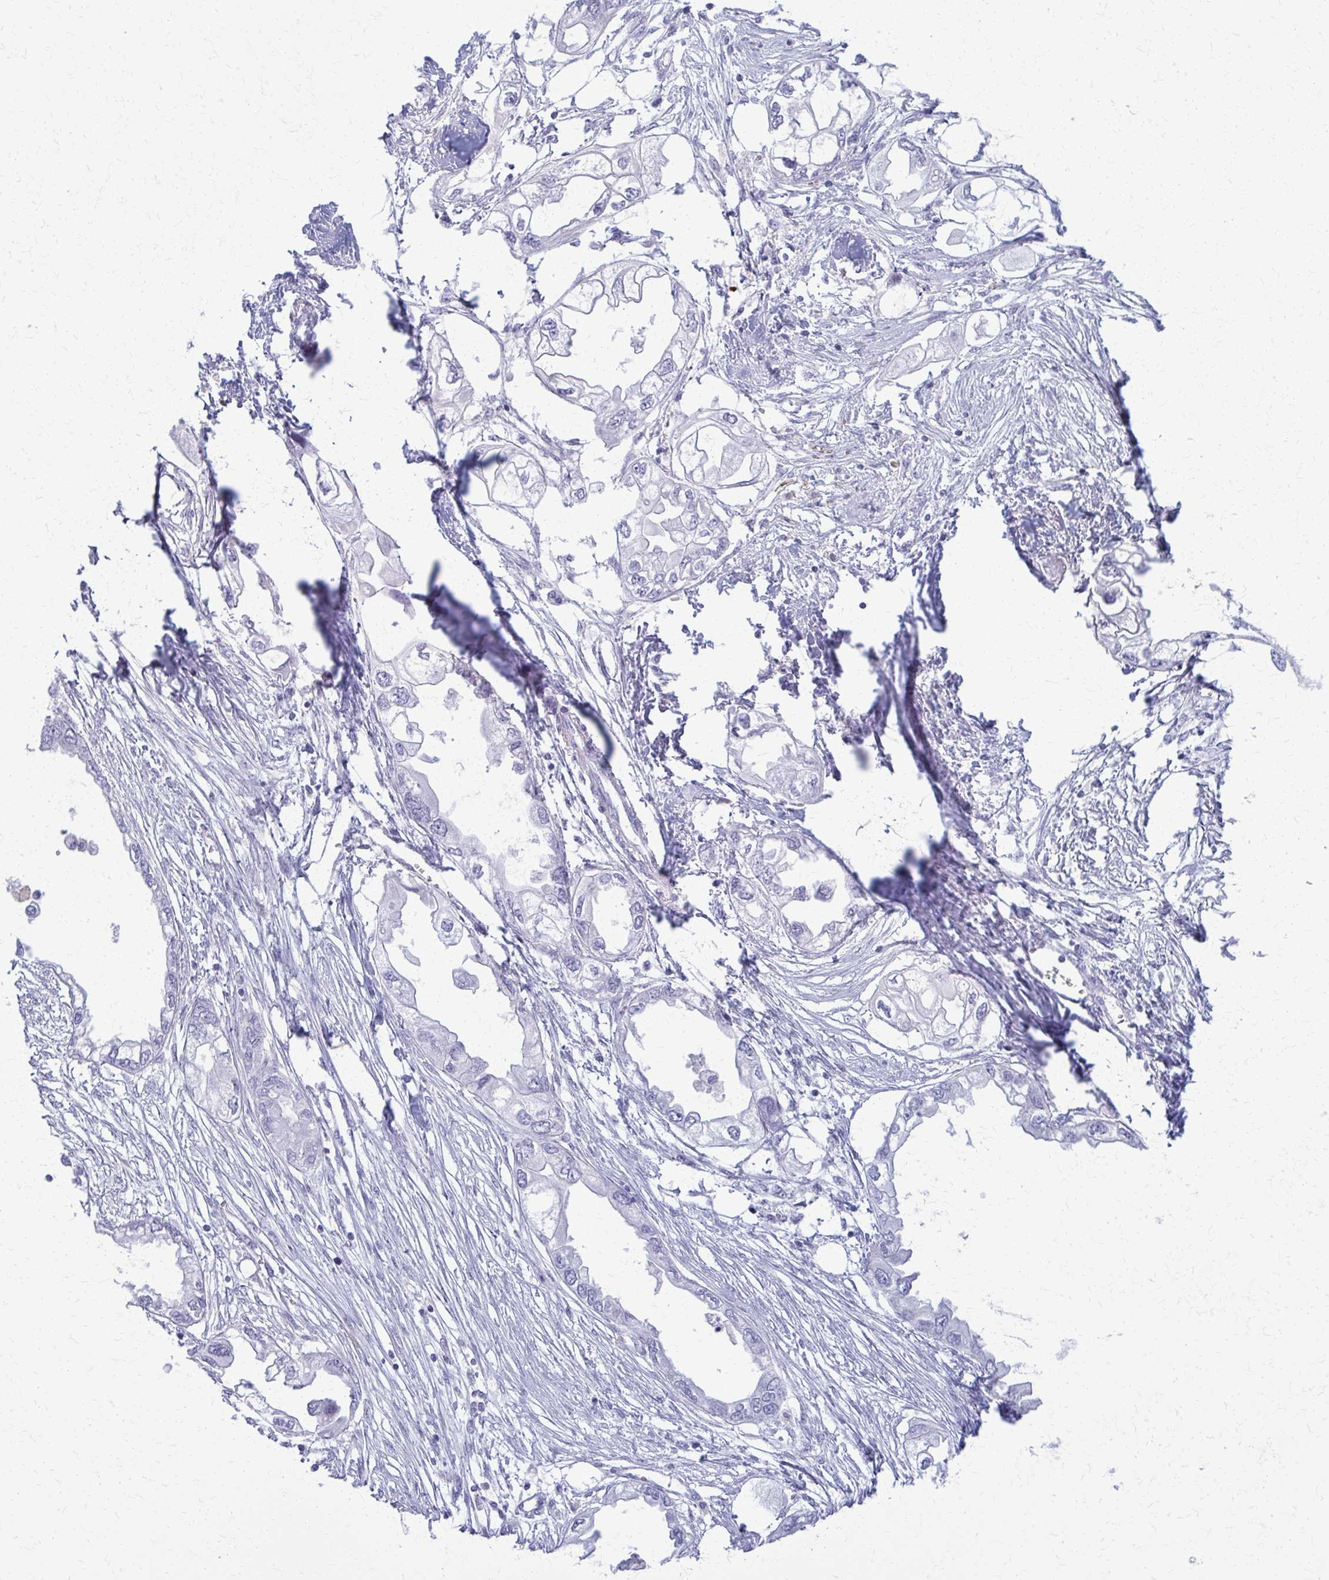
{"staining": {"intensity": "negative", "quantity": "none", "location": "none"}, "tissue": "endometrial cancer", "cell_type": "Tumor cells", "image_type": "cancer", "snomed": [{"axis": "morphology", "description": "Adenocarcinoma, NOS"}, {"axis": "morphology", "description": "Adenocarcinoma, metastatic, NOS"}, {"axis": "topography", "description": "Adipose tissue"}, {"axis": "topography", "description": "Endometrium"}], "caption": "This is an immunohistochemistry micrograph of human endometrial cancer. There is no positivity in tumor cells.", "gene": "ACSM2B", "patient": {"sex": "female", "age": 67}}